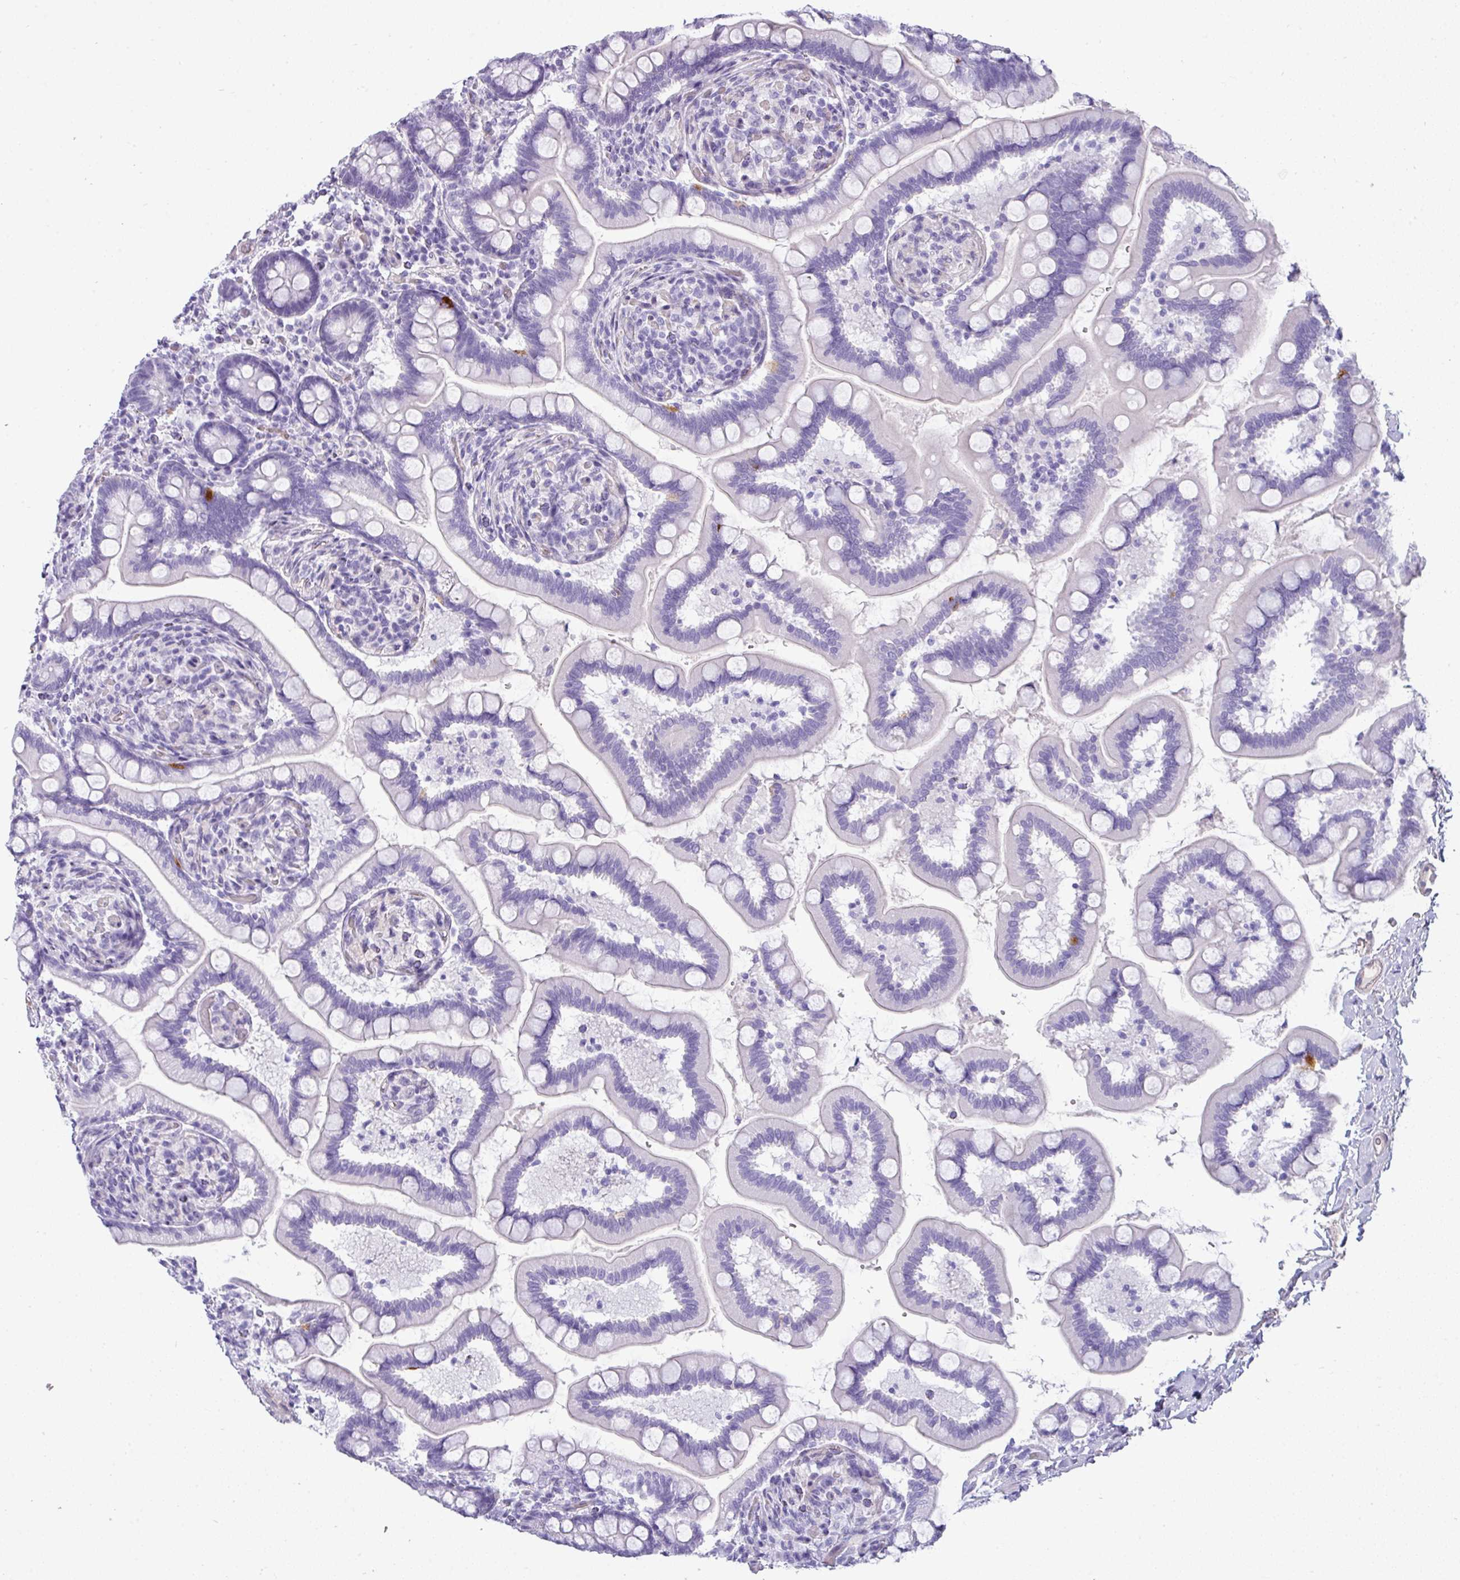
{"staining": {"intensity": "strong", "quantity": "<25%", "location": "cytoplasmic/membranous"}, "tissue": "small intestine", "cell_type": "Glandular cells", "image_type": "normal", "snomed": [{"axis": "morphology", "description": "Normal tissue, NOS"}, {"axis": "topography", "description": "Small intestine"}], "caption": "Protein expression by immunohistochemistry (IHC) exhibits strong cytoplasmic/membranous staining in about <25% of glandular cells in normal small intestine.", "gene": "VCX2", "patient": {"sex": "female", "age": 64}}